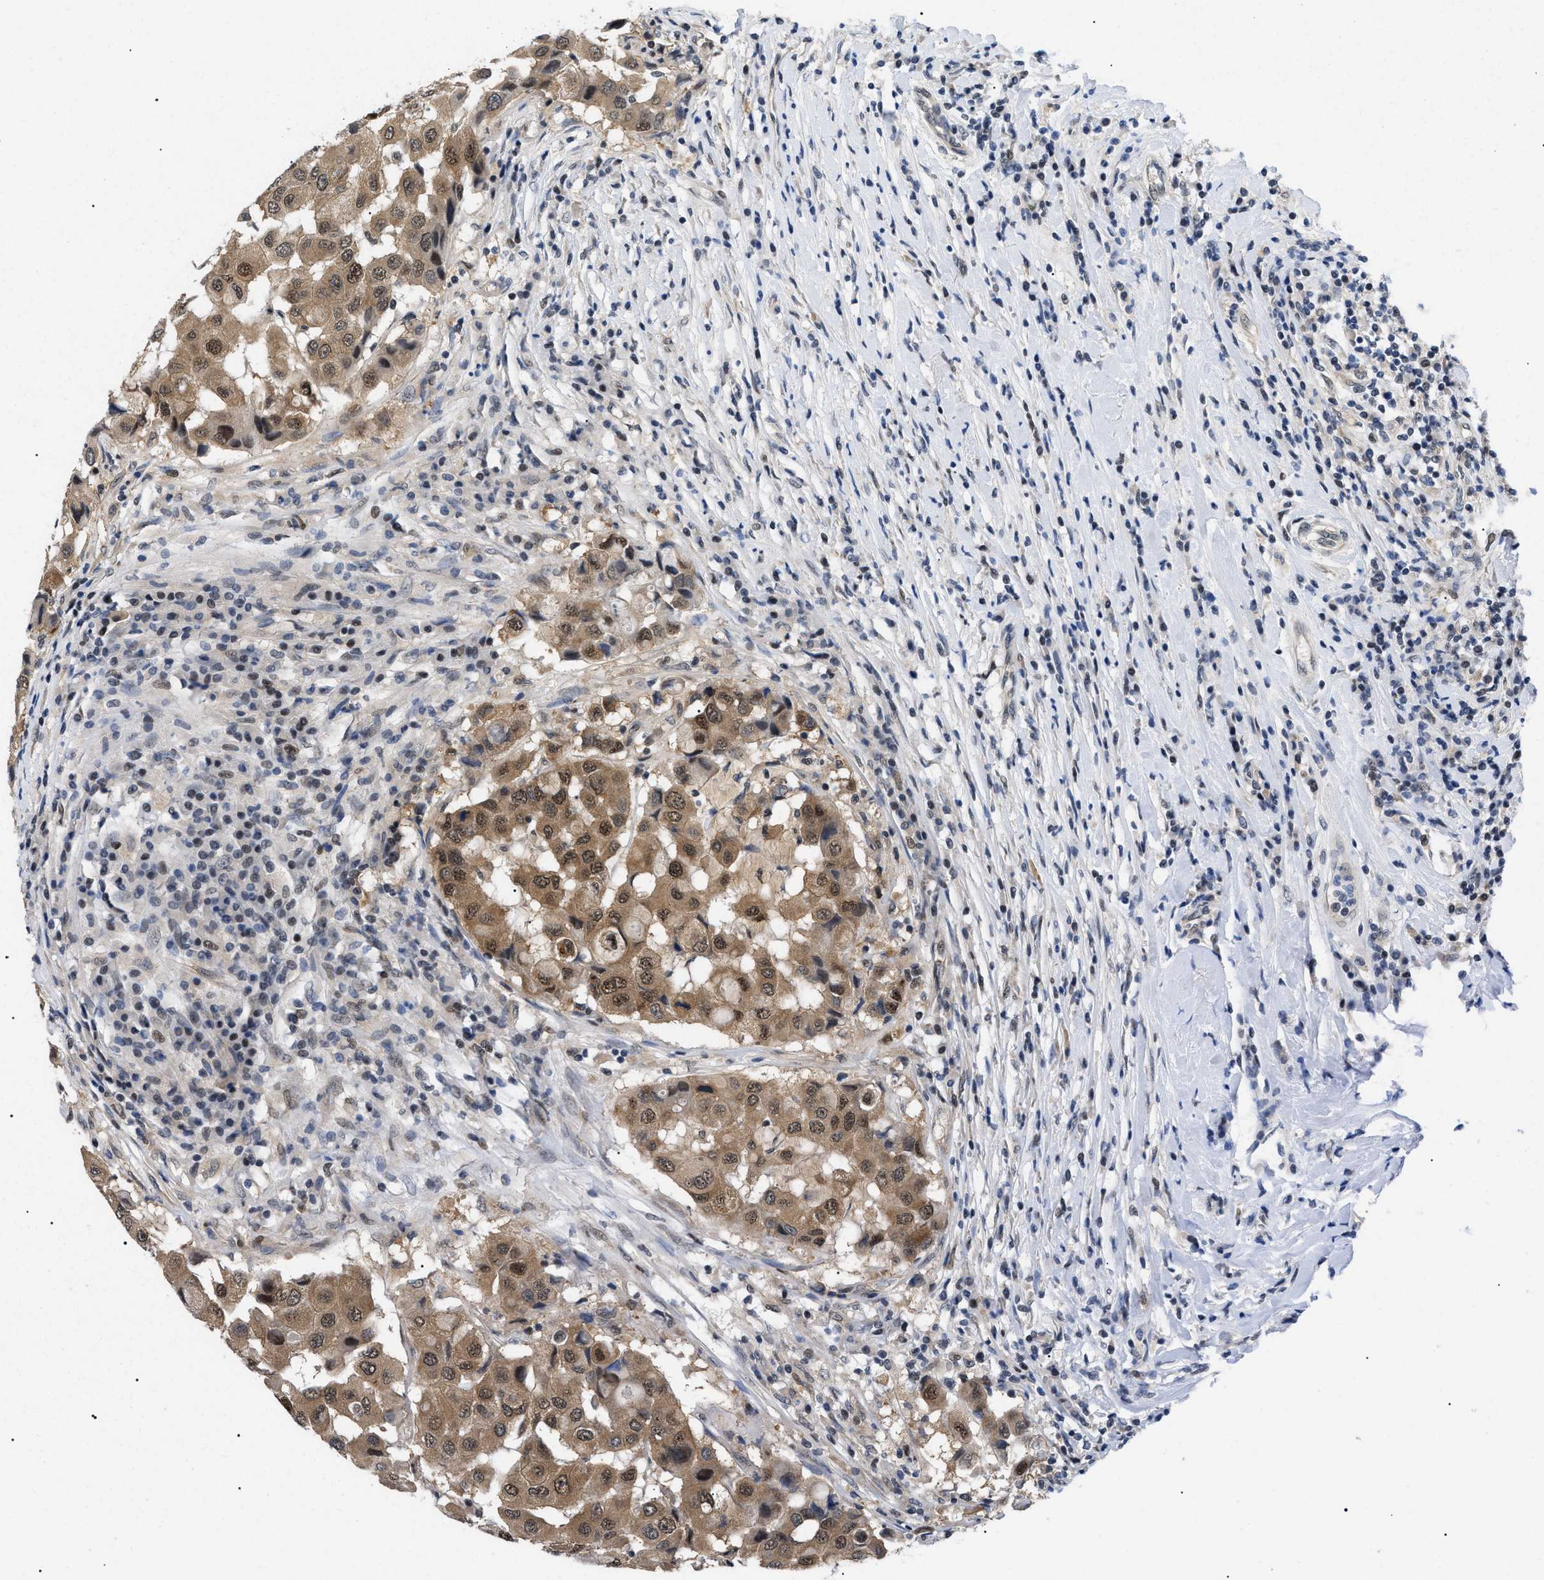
{"staining": {"intensity": "moderate", "quantity": ">75%", "location": "cytoplasmic/membranous,nuclear"}, "tissue": "breast cancer", "cell_type": "Tumor cells", "image_type": "cancer", "snomed": [{"axis": "morphology", "description": "Duct carcinoma"}, {"axis": "topography", "description": "Breast"}], "caption": "Moderate cytoplasmic/membranous and nuclear expression is identified in approximately >75% of tumor cells in breast cancer. The protein of interest is shown in brown color, while the nuclei are stained blue.", "gene": "GARRE1", "patient": {"sex": "female", "age": 27}}